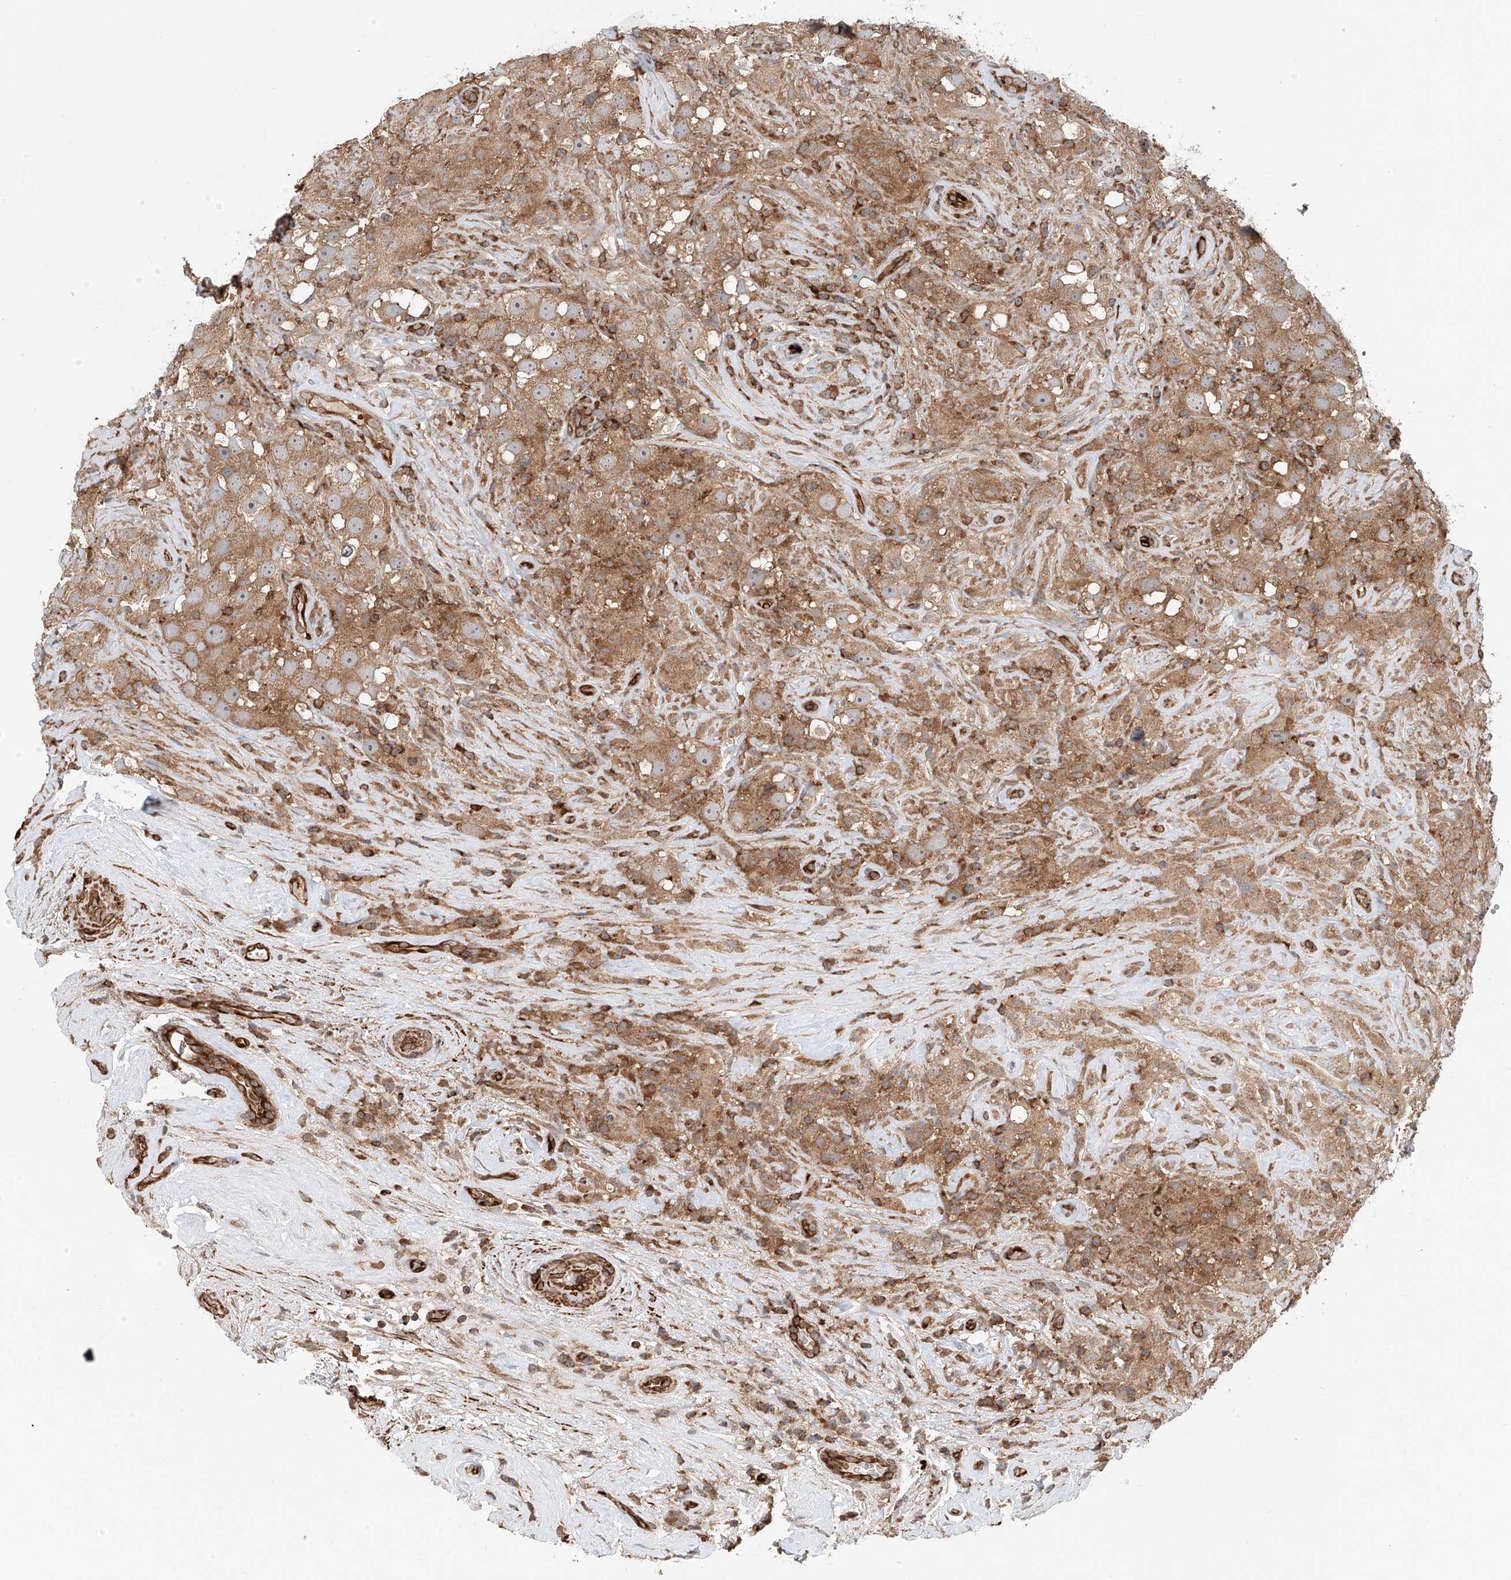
{"staining": {"intensity": "moderate", "quantity": ">75%", "location": "cytoplasmic/membranous"}, "tissue": "testis cancer", "cell_type": "Tumor cells", "image_type": "cancer", "snomed": [{"axis": "morphology", "description": "Seminoma, NOS"}, {"axis": "topography", "description": "Testis"}], "caption": "A brown stain highlights moderate cytoplasmic/membranous staining of a protein in testis seminoma tumor cells. (DAB IHC, brown staining for protein, blue staining for nuclei).", "gene": "FRYL", "patient": {"sex": "male", "age": 49}}